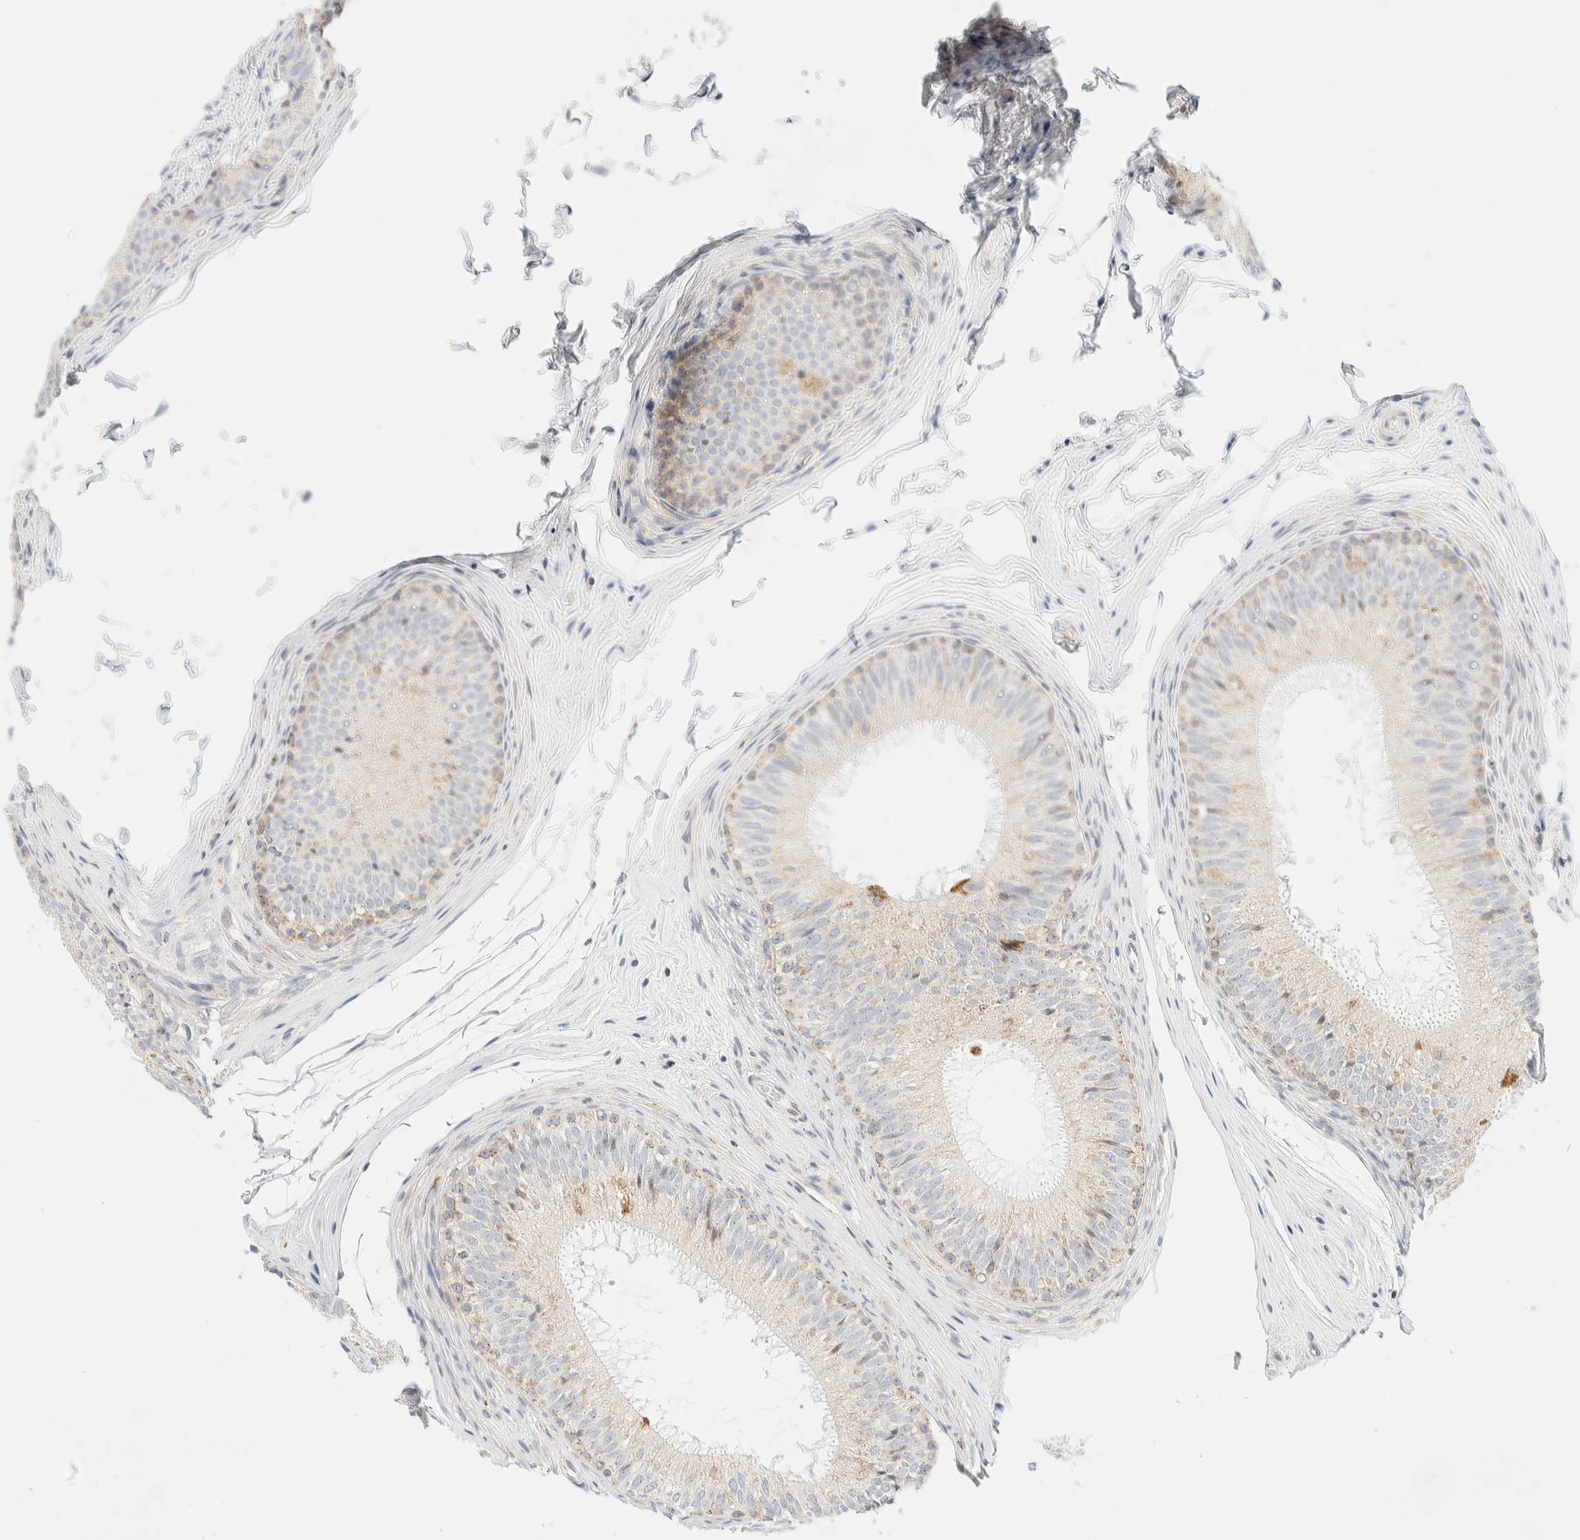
{"staining": {"intensity": "weak", "quantity": "25%-75%", "location": "cytoplasmic/membranous"}, "tissue": "epididymis", "cell_type": "Glandular cells", "image_type": "normal", "snomed": [{"axis": "morphology", "description": "Normal tissue, NOS"}, {"axis": "topography", "description": "Epididymis"}], "caption": "Protein staining by immunohistochemistry (IHC) demonstrates weak cytoplasmic/membranous positivity in about 25%-75% of glandular cells in unremarkable epididymis.", "gene": "PPM1K", "patient": {"sex": "male", "age": 32}}